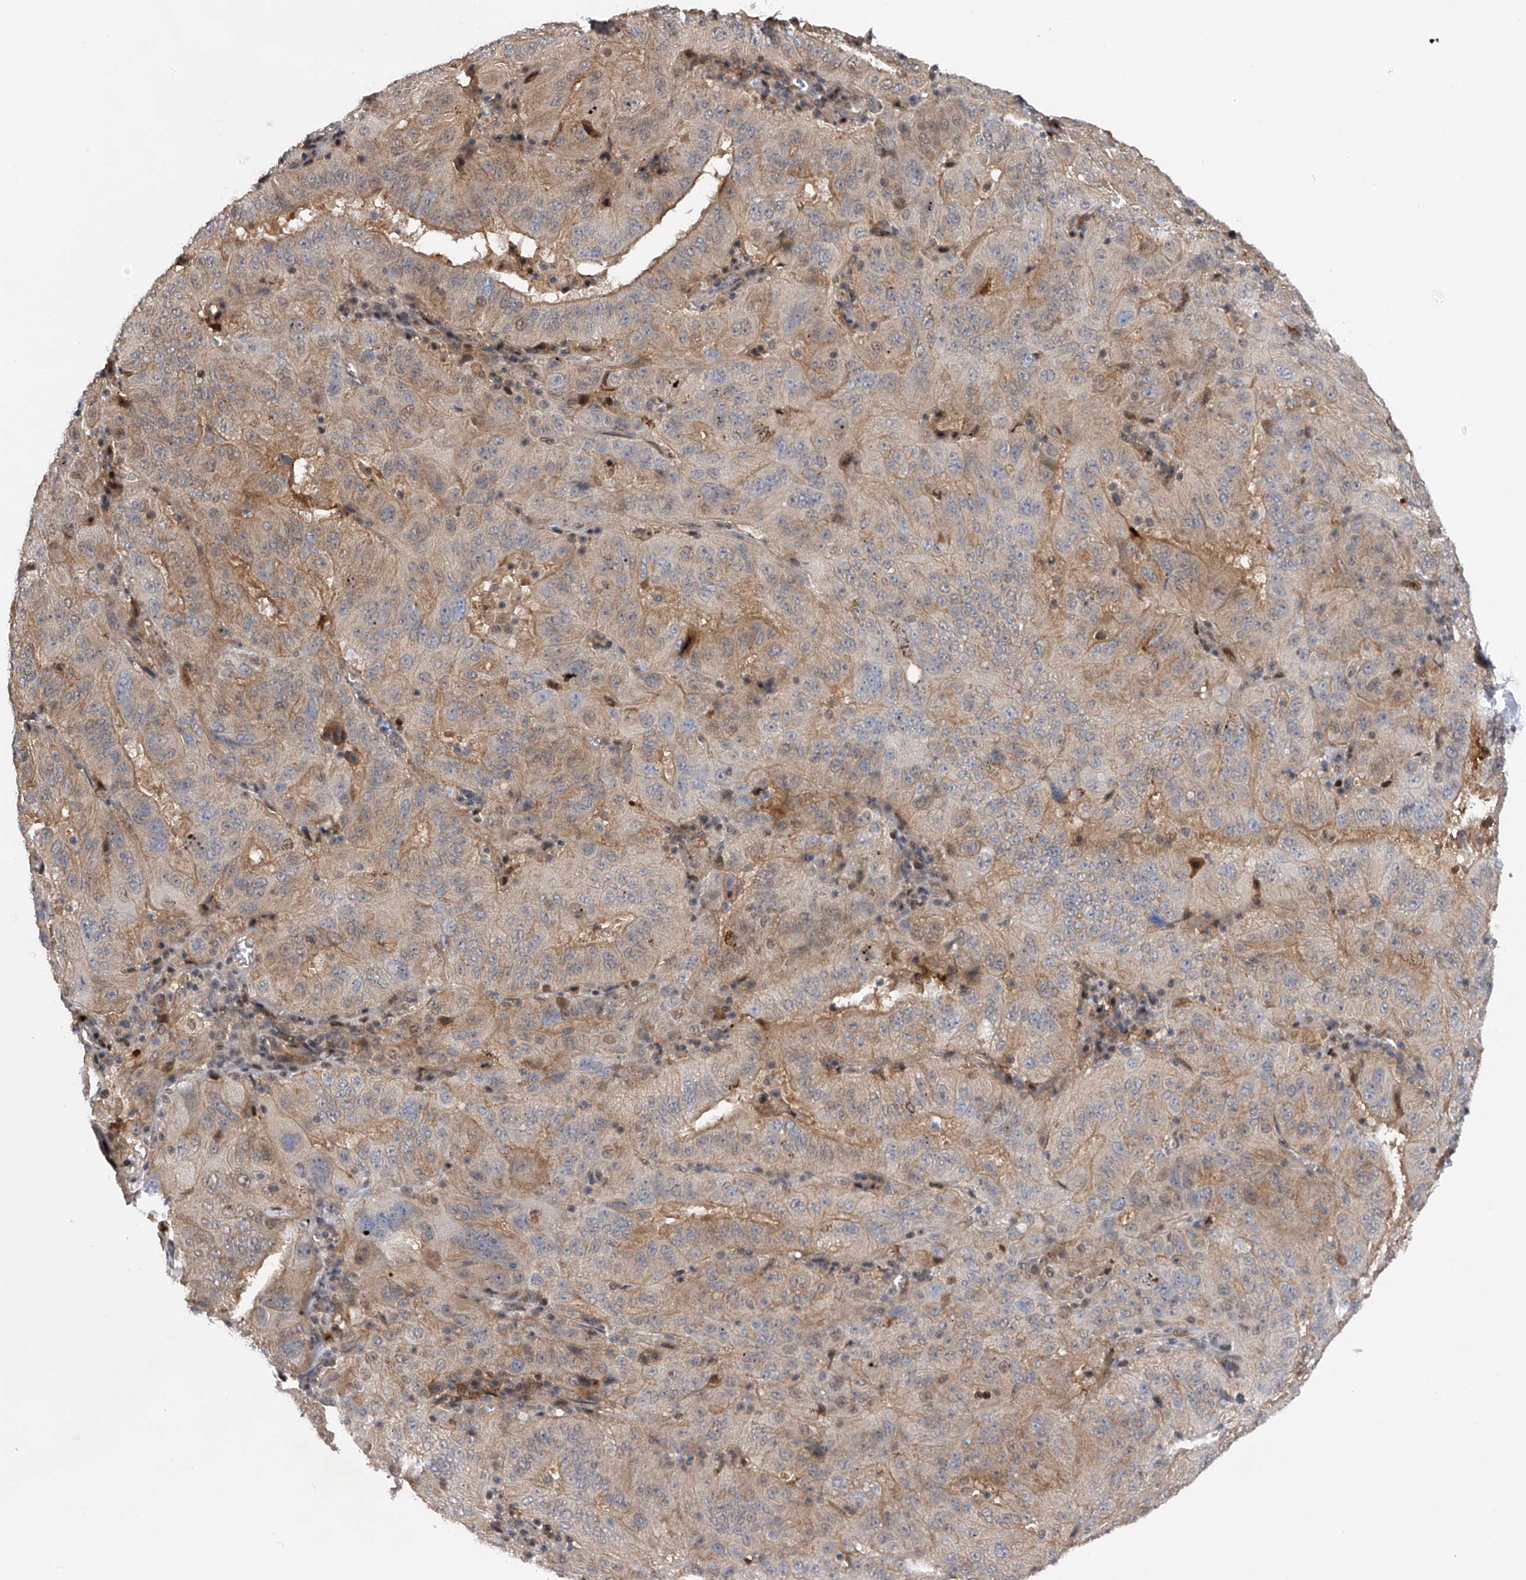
{"staining": {"intensity": "weak", "quantity": "25%-75%", "location": "cytoplasmic/membranous"}, "tissue": "pancreatic cancer", "cell_type": "Tumor cells", "image_type": "cancer", "snomed": [{"axis": "morphology", "description": "Adenocarcinoma, NOS"}, {"axis": "topography", "description": "Pancreas"}], "caption": "Weak cytoplasmic/membranous protein expression is appreciated in about 25%-75% of tumor cells in pancreatic cancer (adenocarcinoma). The staining was performed using DAB (3,3'-diaminobenzidine), with brown indicating positive protein expression. Nuclei are stained blue with hematoxylin.", "gene": "RWDD2A", "patient": {"sex": "male", "age": 63}}